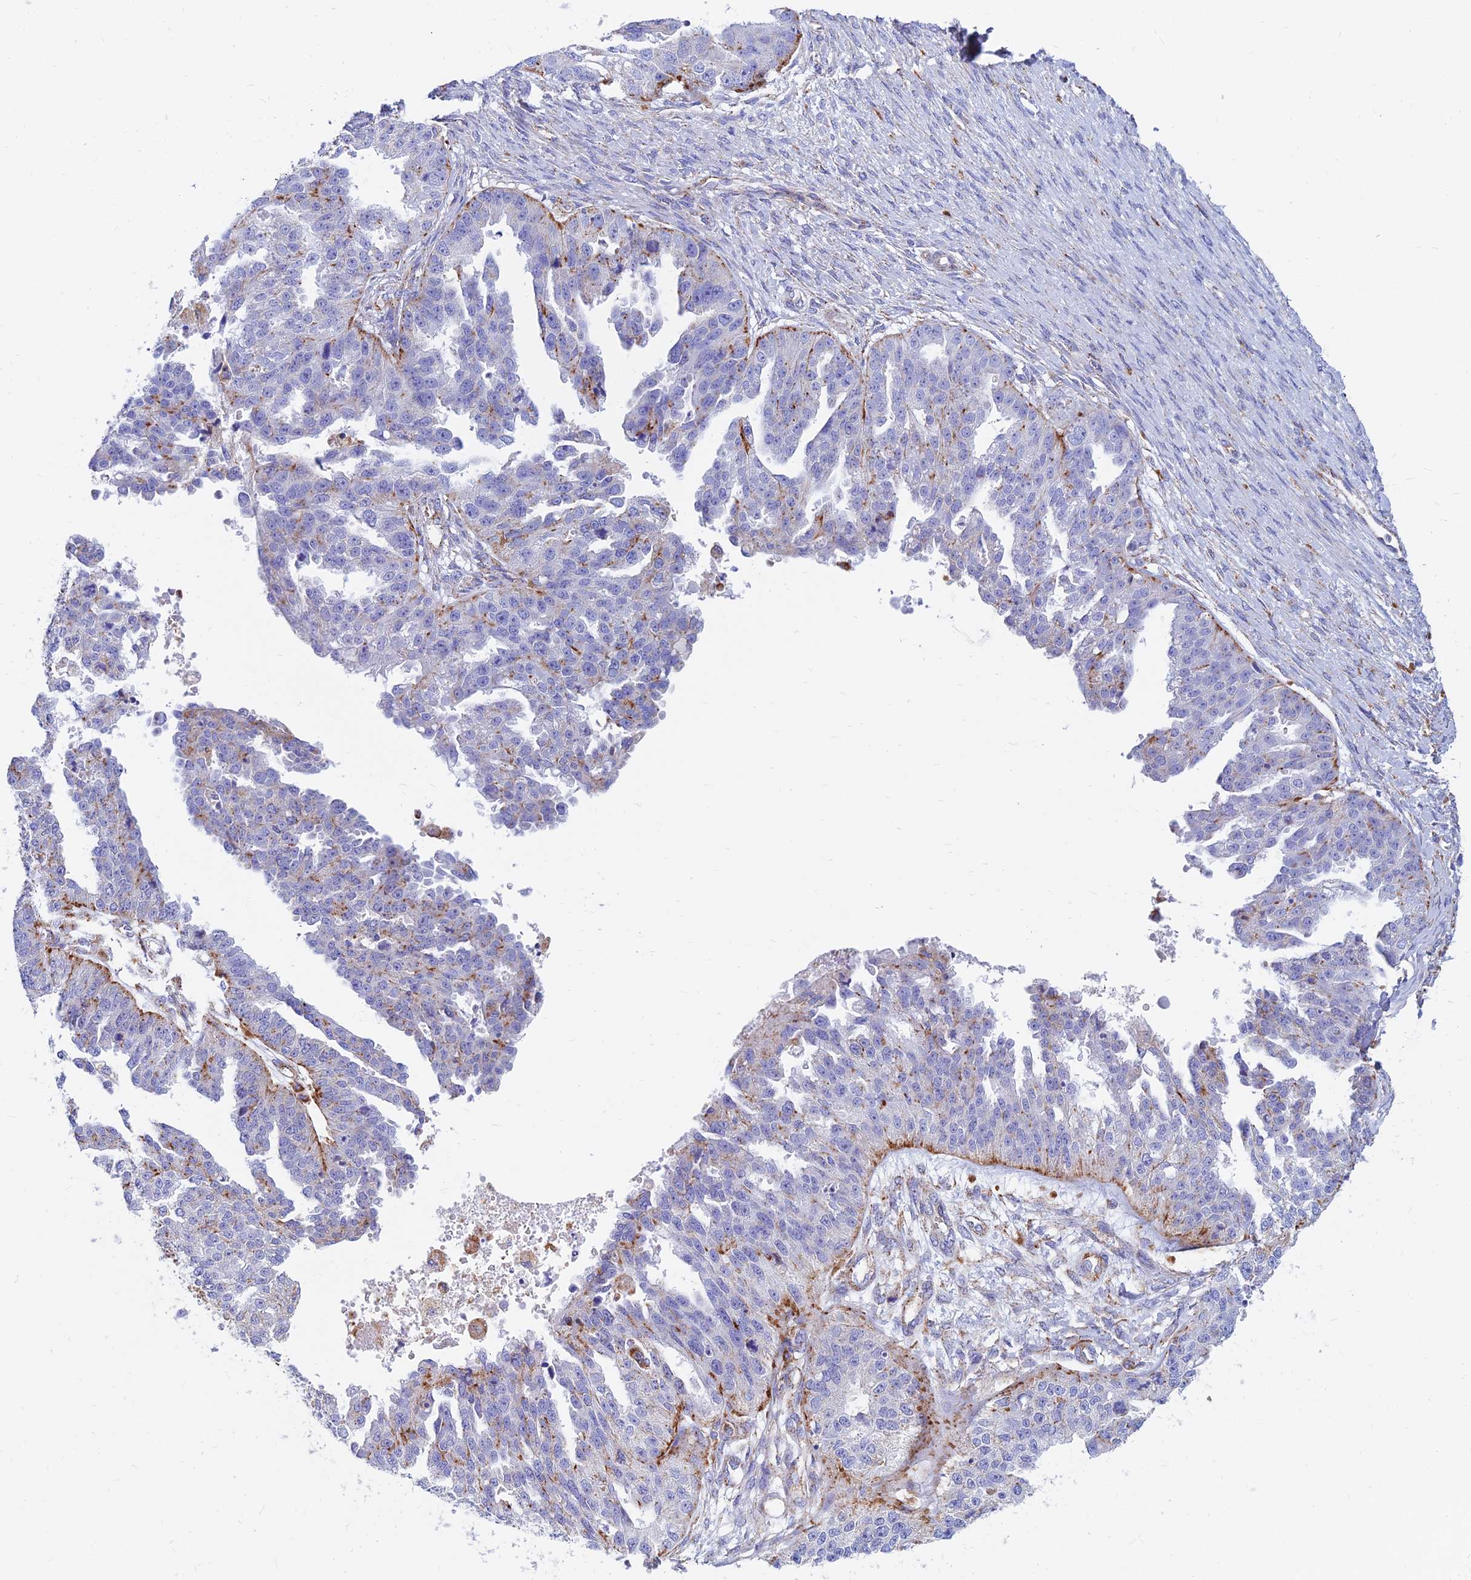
{"staining": {"intensity": "moderate", "quantity": "<25%", "location": "cytoplasmic/membranous"}, "tissue": "ovarian cancer", "cell_type": "Tumor cells", "image_type": "cancer", "snomed": [{"axis": "morphology", "description": "Cystadenocarcinoma, serous, NOS"}, {"axis": "topography", "description": "Ovary"}], "caption": "Immunohistochemistry (IHC) image of neoplastic tissue: human ovarian cancer stained using IHC exhibits low levels of moderate protein expression localized specifically in the cytoplasmic/membranous of tumor cells, appearing as a cytoplasmic/membranous brown color.", "gene": "SPNS1", "patient": {"sex": "female", "age": 58}}